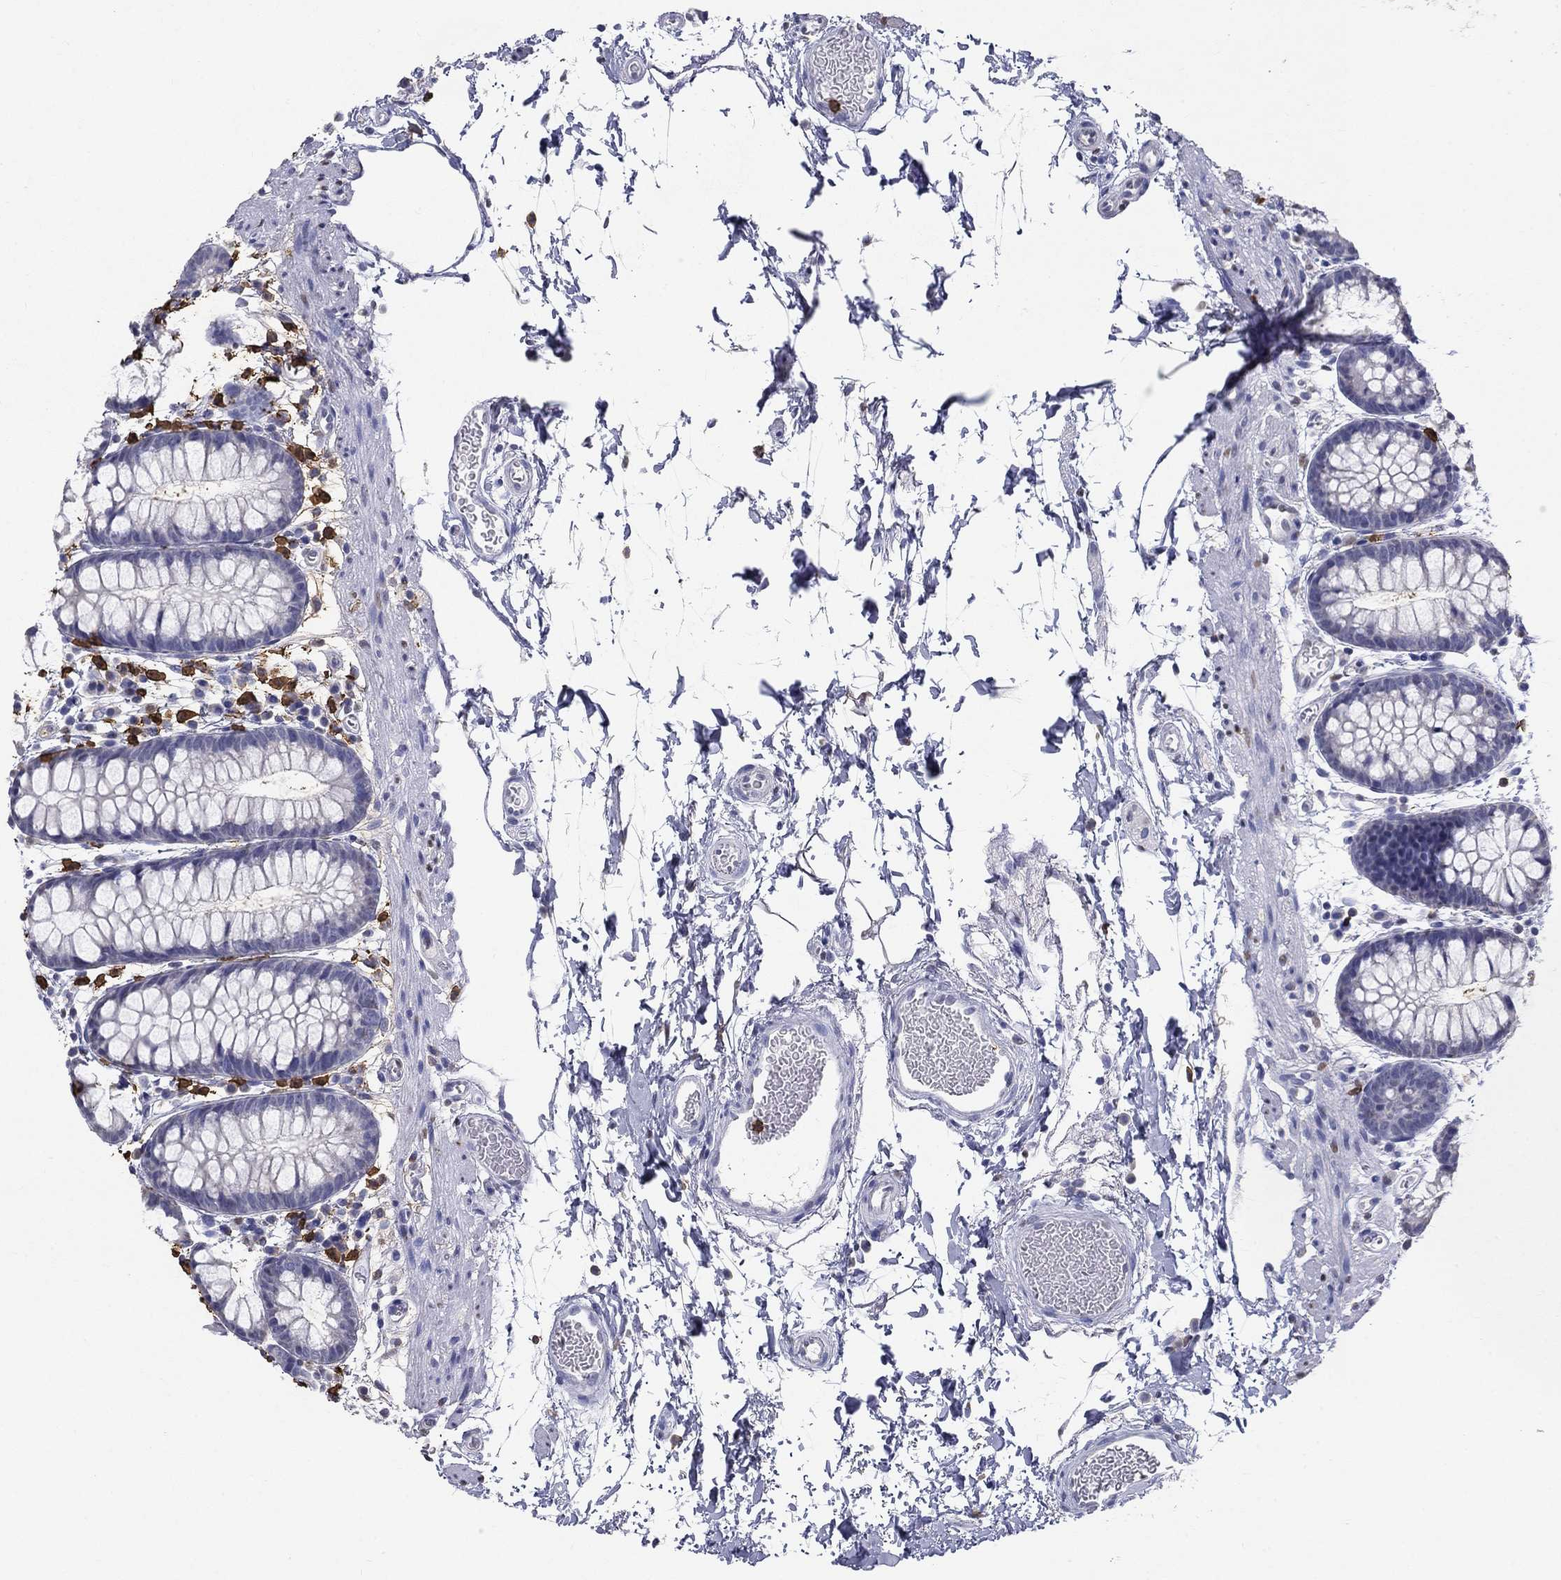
{"staining": {"intensity": "negative", "quantity": "none", "location": "none"}, "tissue": "rectum", "cell_type": "Glandular cells", "image_type": "normal", "snomed": [{"axis": "morphology", "description": "Normal tissue, NOS"}, {"axis": "topography", "description": "Rectum"}], "caption": "Immunohistochemistry (IHC) photomicrograph of unremarkable human rectum stained for a protein (brown), which shows no staining in glandular cells.", "gene": "IGSF8", "patient": {"sex": "male", "age": 57}}